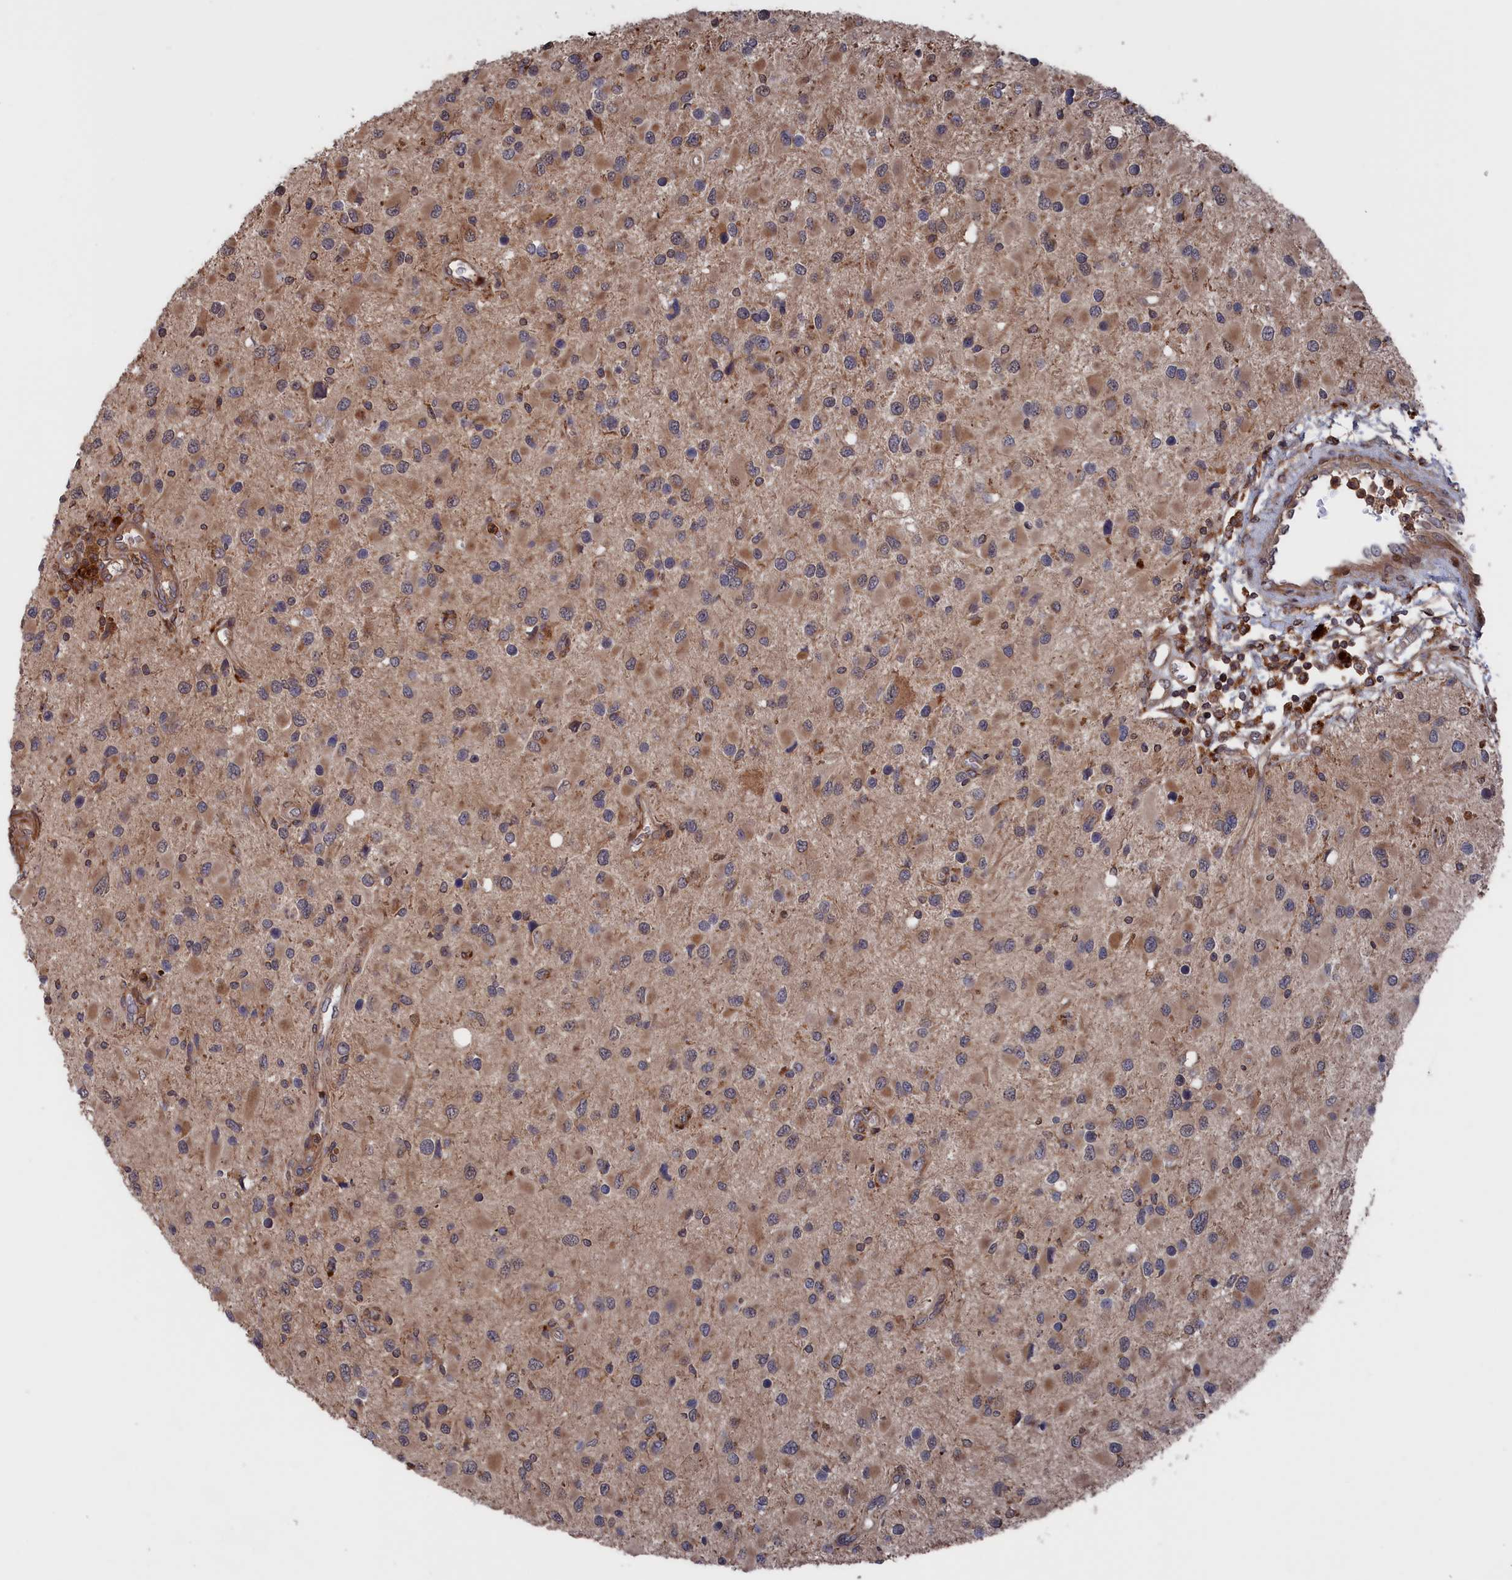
{"staining": {"intensity": "moderate", "quantity": "<25%", "location": "cytoplasmic/membranous,nuclear"}, "tissue": "glioma", "cell_type": "Tumor cells", "image_type": "cancer", "snomed": [{"axis": "morphology", "description": "Glioma, malignant, High grade"}, {"axis": "topography", "description": "Brain"}], "caption": "This is a micrograph of immunohistochemistry (IHC) staining of malignant glioma (high-grade), which shows moderate staining in the cytoplasmic/membranous and nuclear of tumor cells.", "gene": "PLA2G15", "patient": {"sex": "male", "age": 53}}